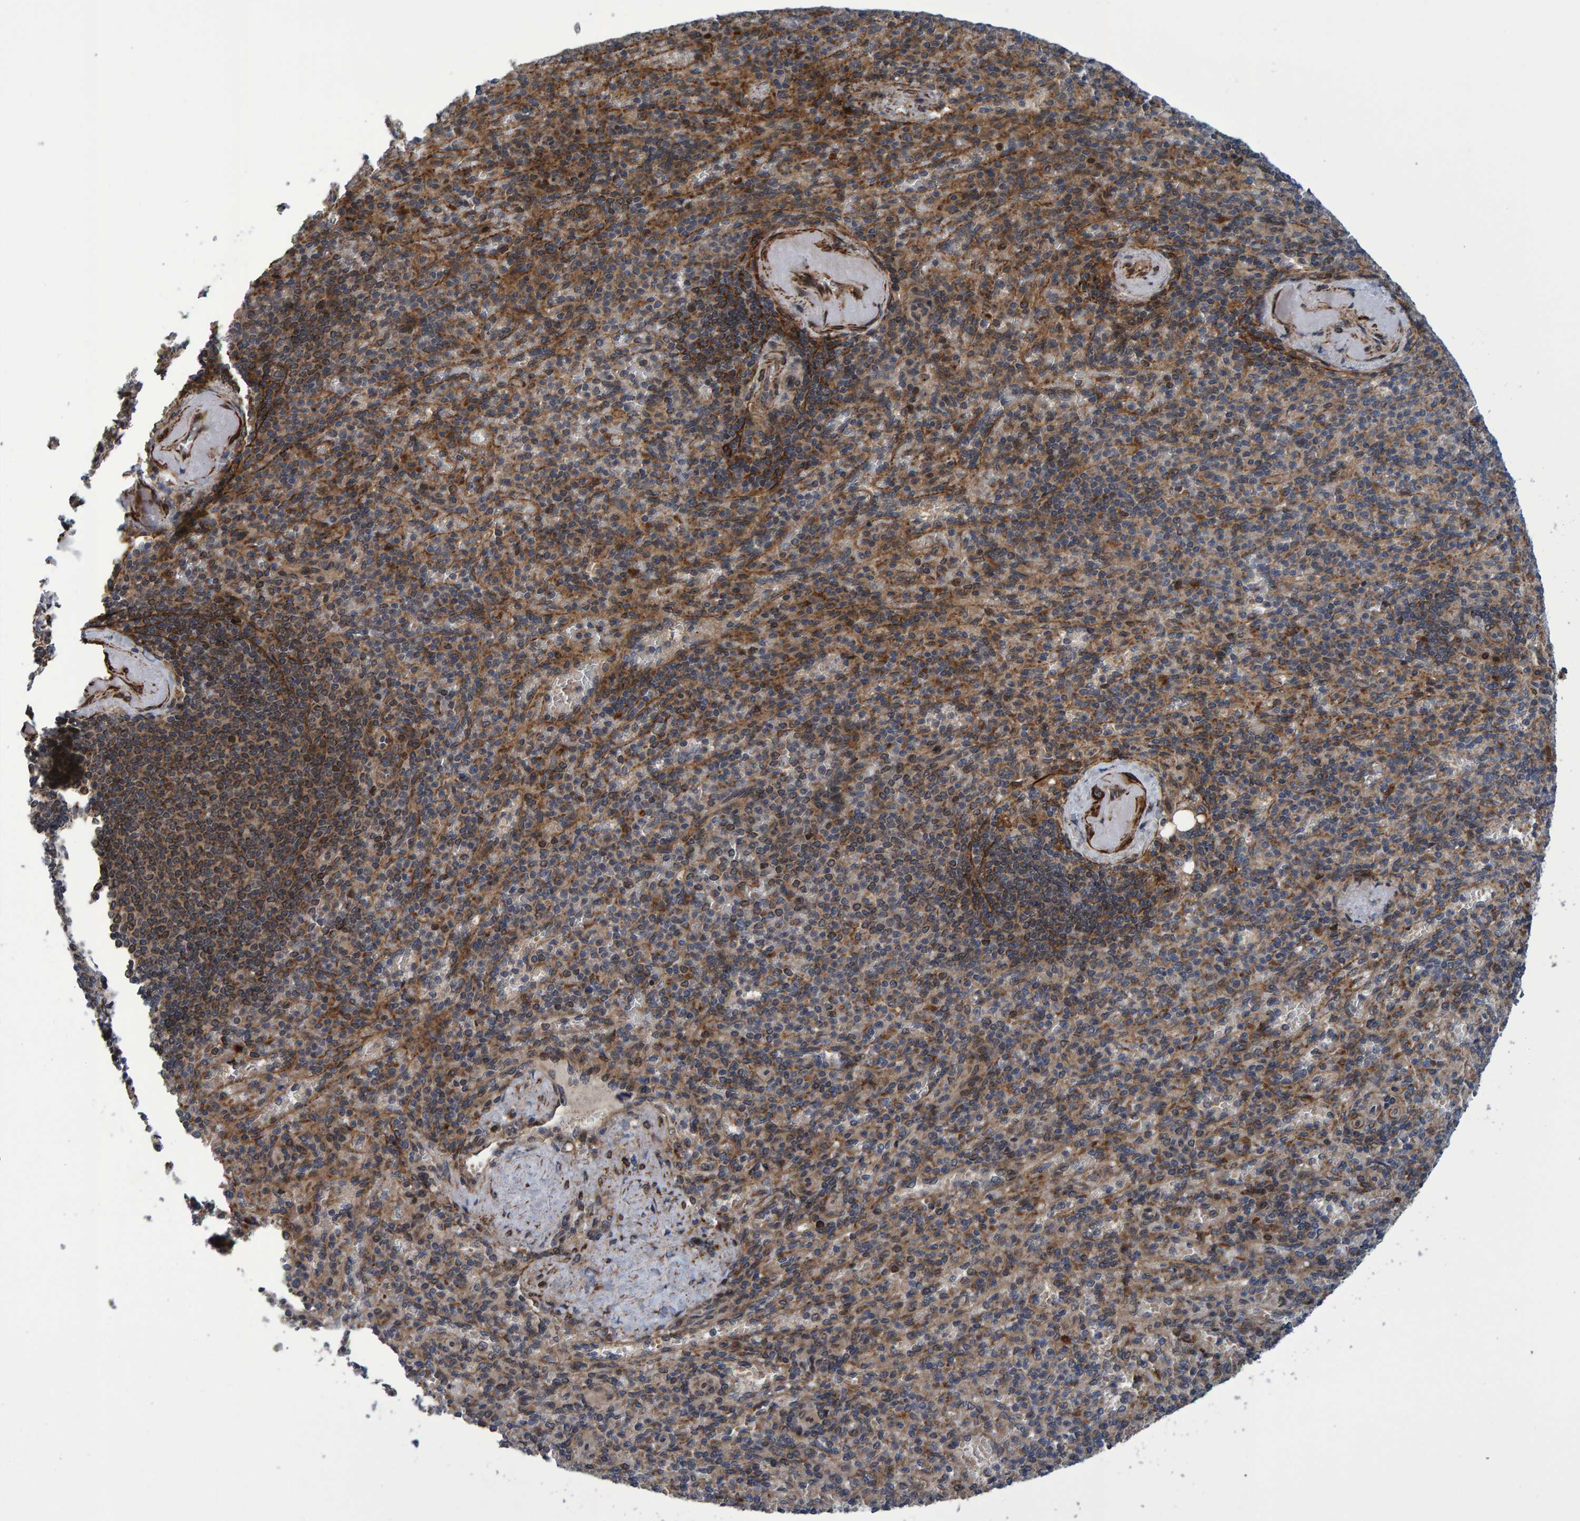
{"staining": {"intensity": "moderate", "quantity": "25%-75%", "location": "cytoplasmic/membranous"}, "tissue": "spleen", "cell_type": "Cells in red pulp", "image_type": "normal", "snomed": [{"axis": "morphology", "description": "Normal tissue, NOS"}, {"axis": "topography", "description": "Spleen"}], "caption": "Spleen stained with IHC exhibits moderate cytoplasmic/membranous positivity in approximately 25%-75% of cells in red pulp.", "gene": "ATP6V1H", "patient": {"sex": "female", "age": 74}}